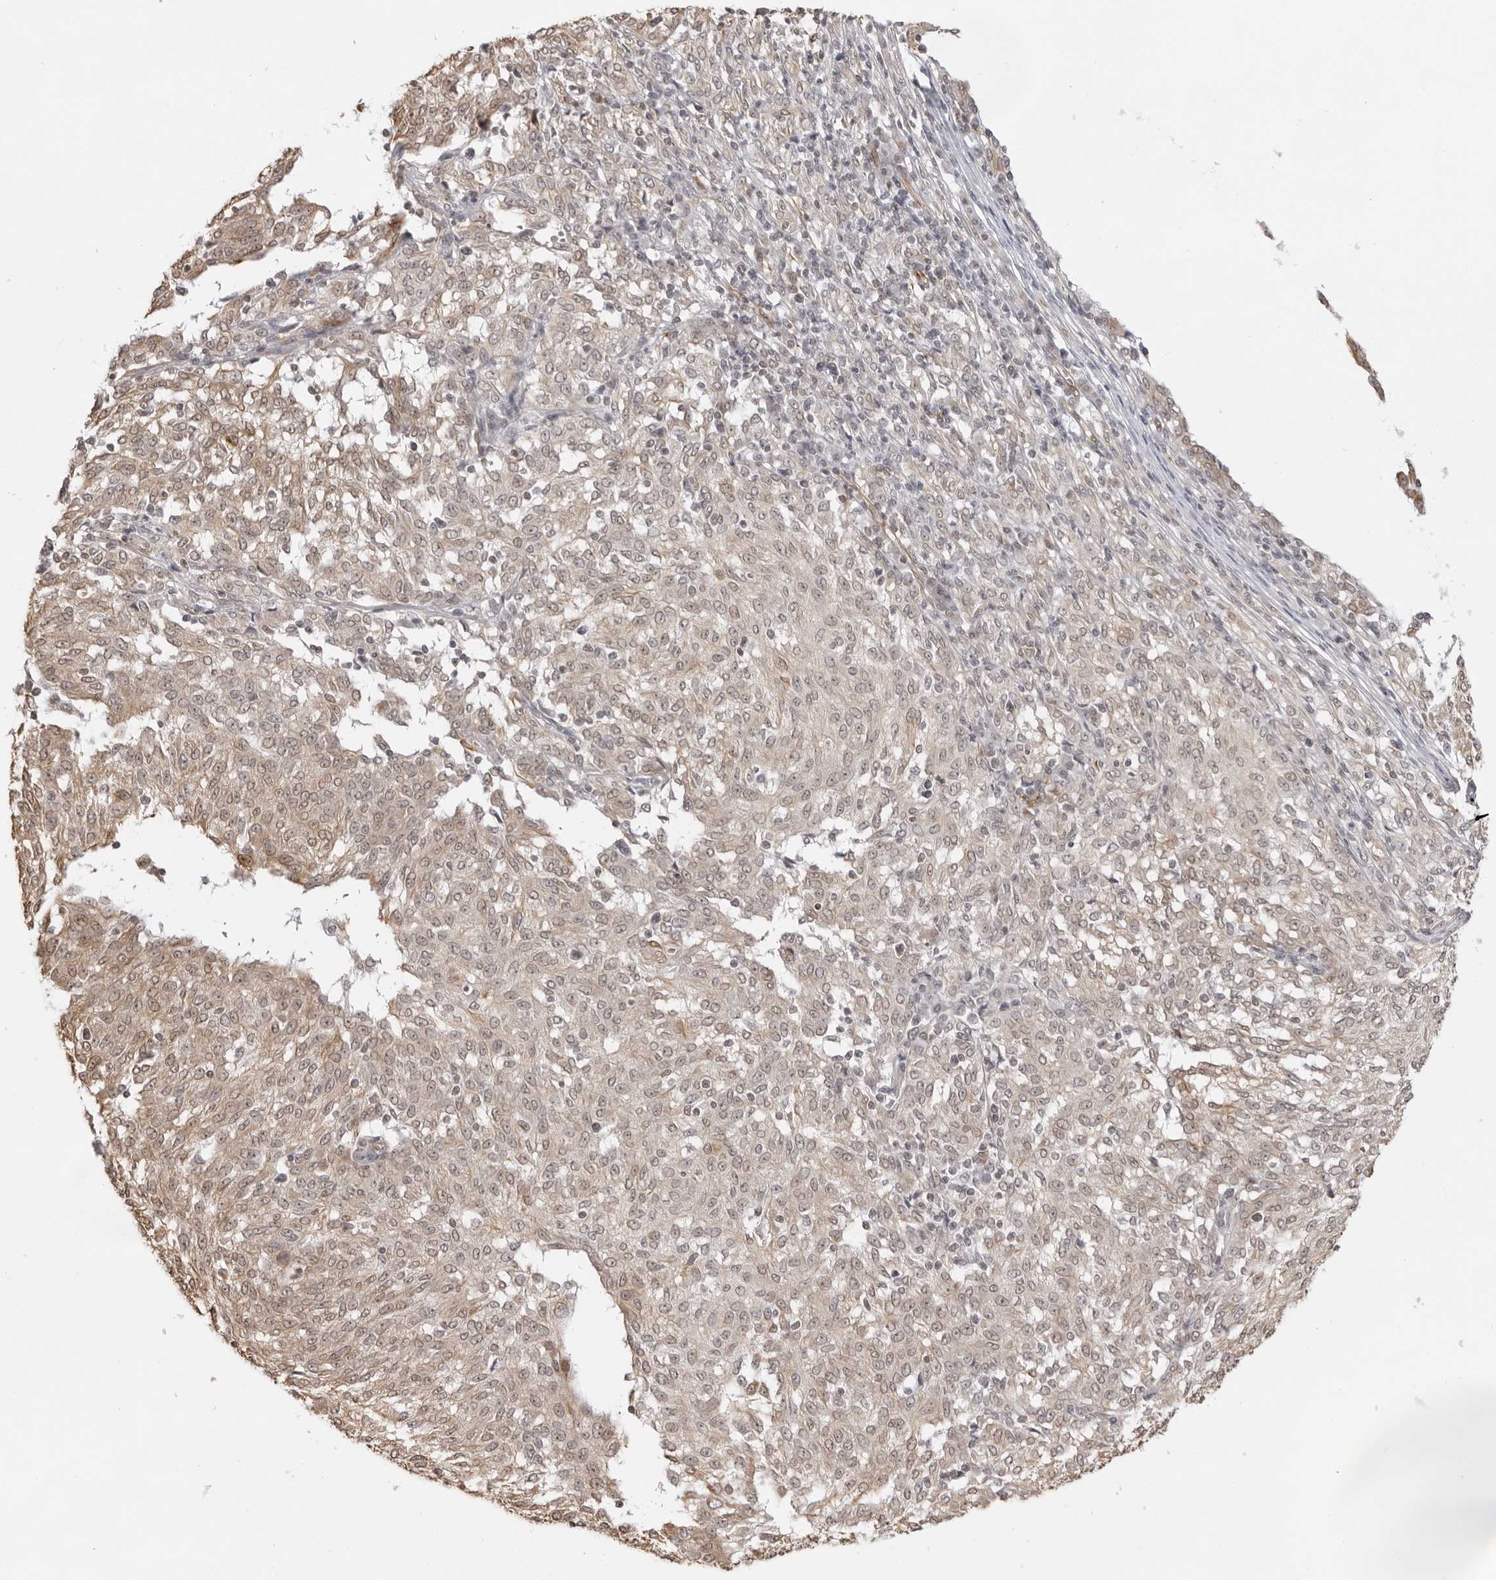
{"staining": {"intensity": "weak", "quantity": ">75%", "location": "cytoplasmic/membranous"}, "tissue": "melanoma", "cell_type": "Tumor cells", "image_type": "cancer", "snomed": [{"axis": "morphology", "description": "Malignant melanoma, NOS"}, {"axis": "topography", "description": "Skin"}], "caption": "Malignant melanoma stained for a protein (brown) demonstrates weak cytoplasmic/membranous positive expression in about >75% of tumor cells.", "gene": "DYNLT5", "patient": {"sex": "female", "age": 72}}